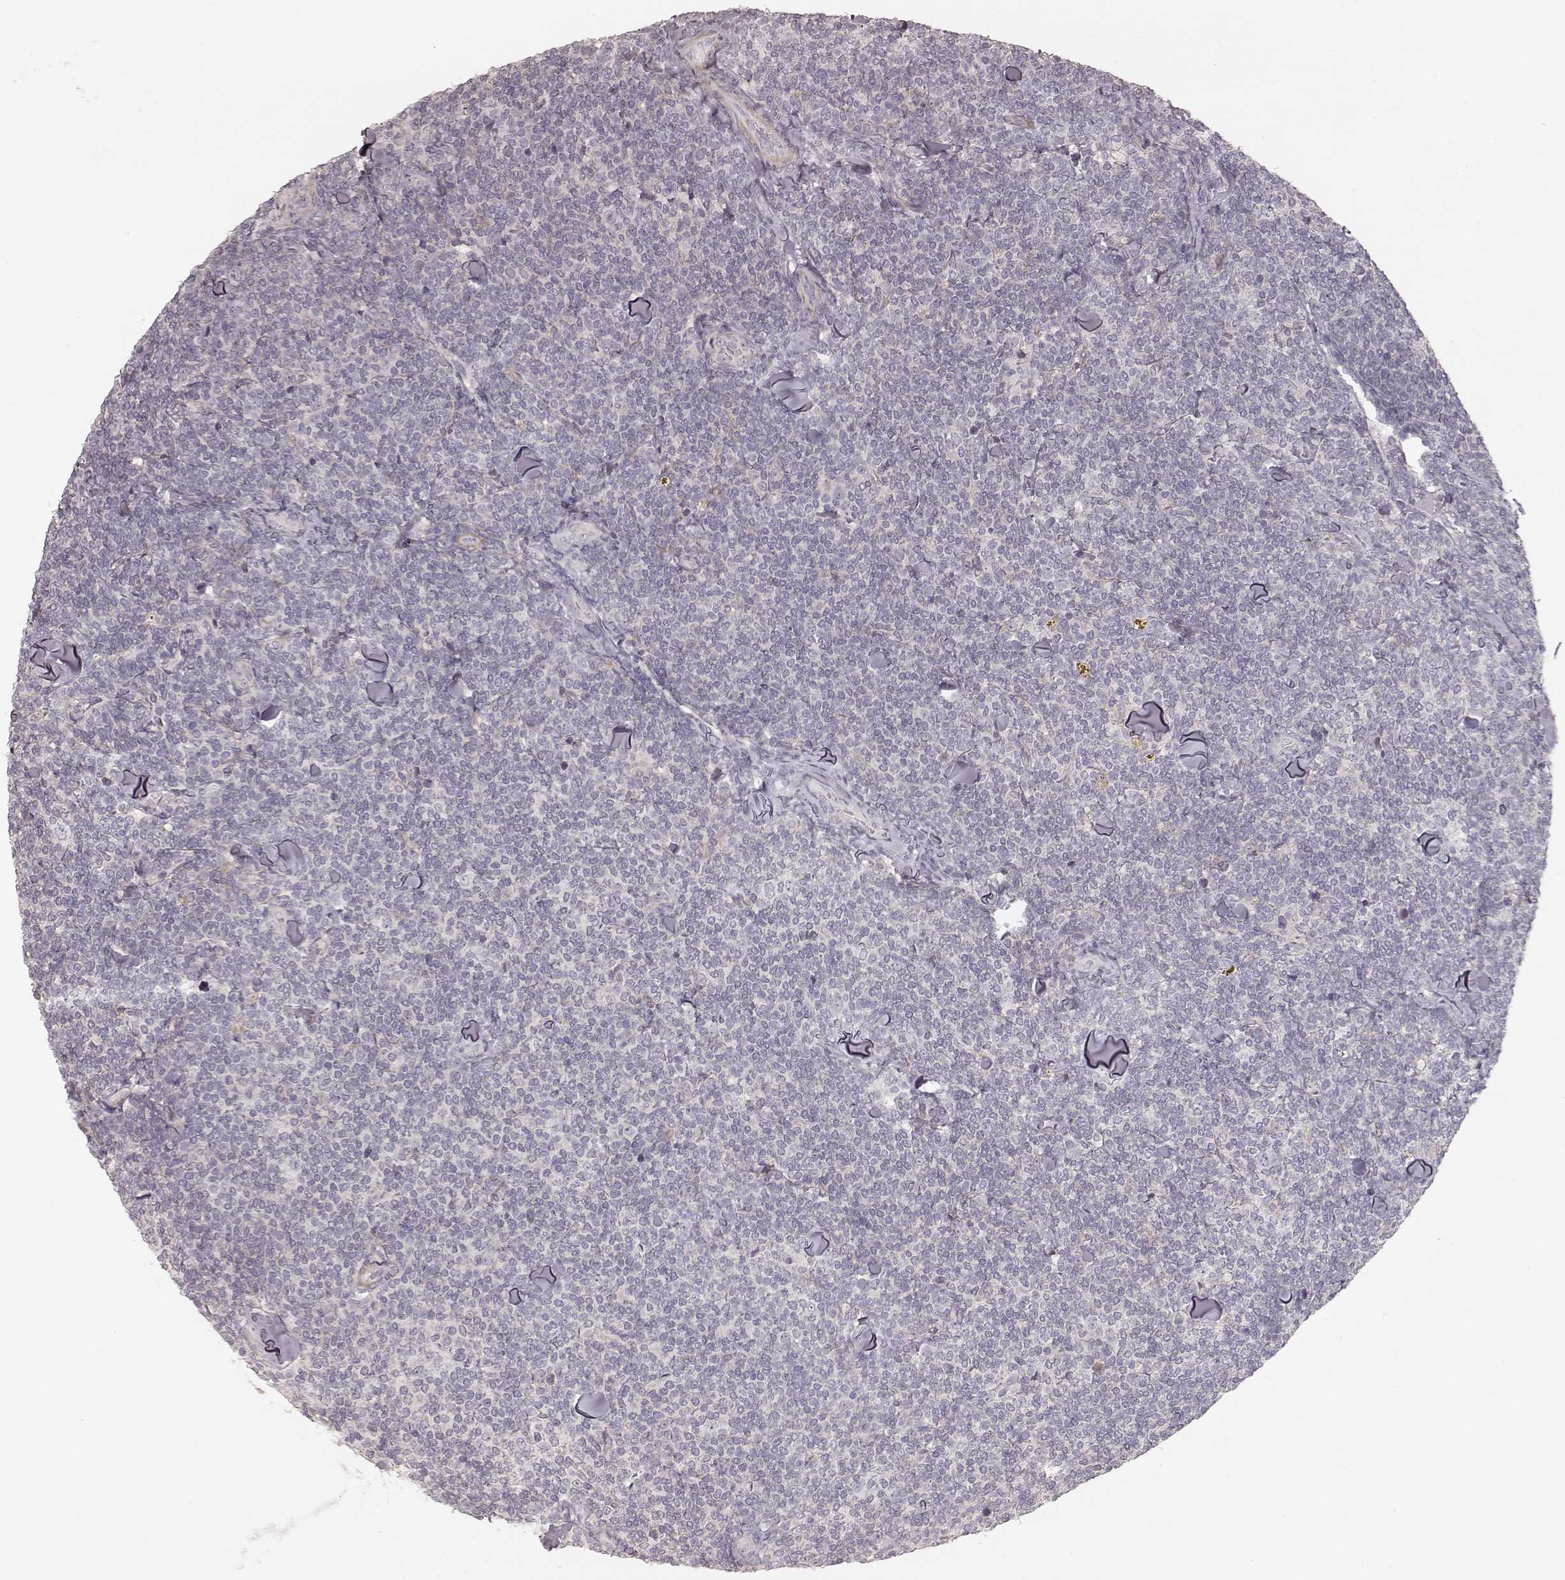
{"staining": {"intensity": "negative", "quantity": "none", "location": "none"}, "tissue": "lymphoma", "cell_type": "Tumor cells", "image_type": "cancer", "snomed": [{"axis": "morphology", "description": "Malignant lymphoma, non-Hodgkin's type, Low grade"}, {"axis": "topography", "description": "Lymph node"}], "caption": "Tumor cells show no significant expression in low-grade malignant lymphoma, non-Hodgkin's type.", "gene": "KCNJ9", "patient": {"sex": "female", "age": 56}}